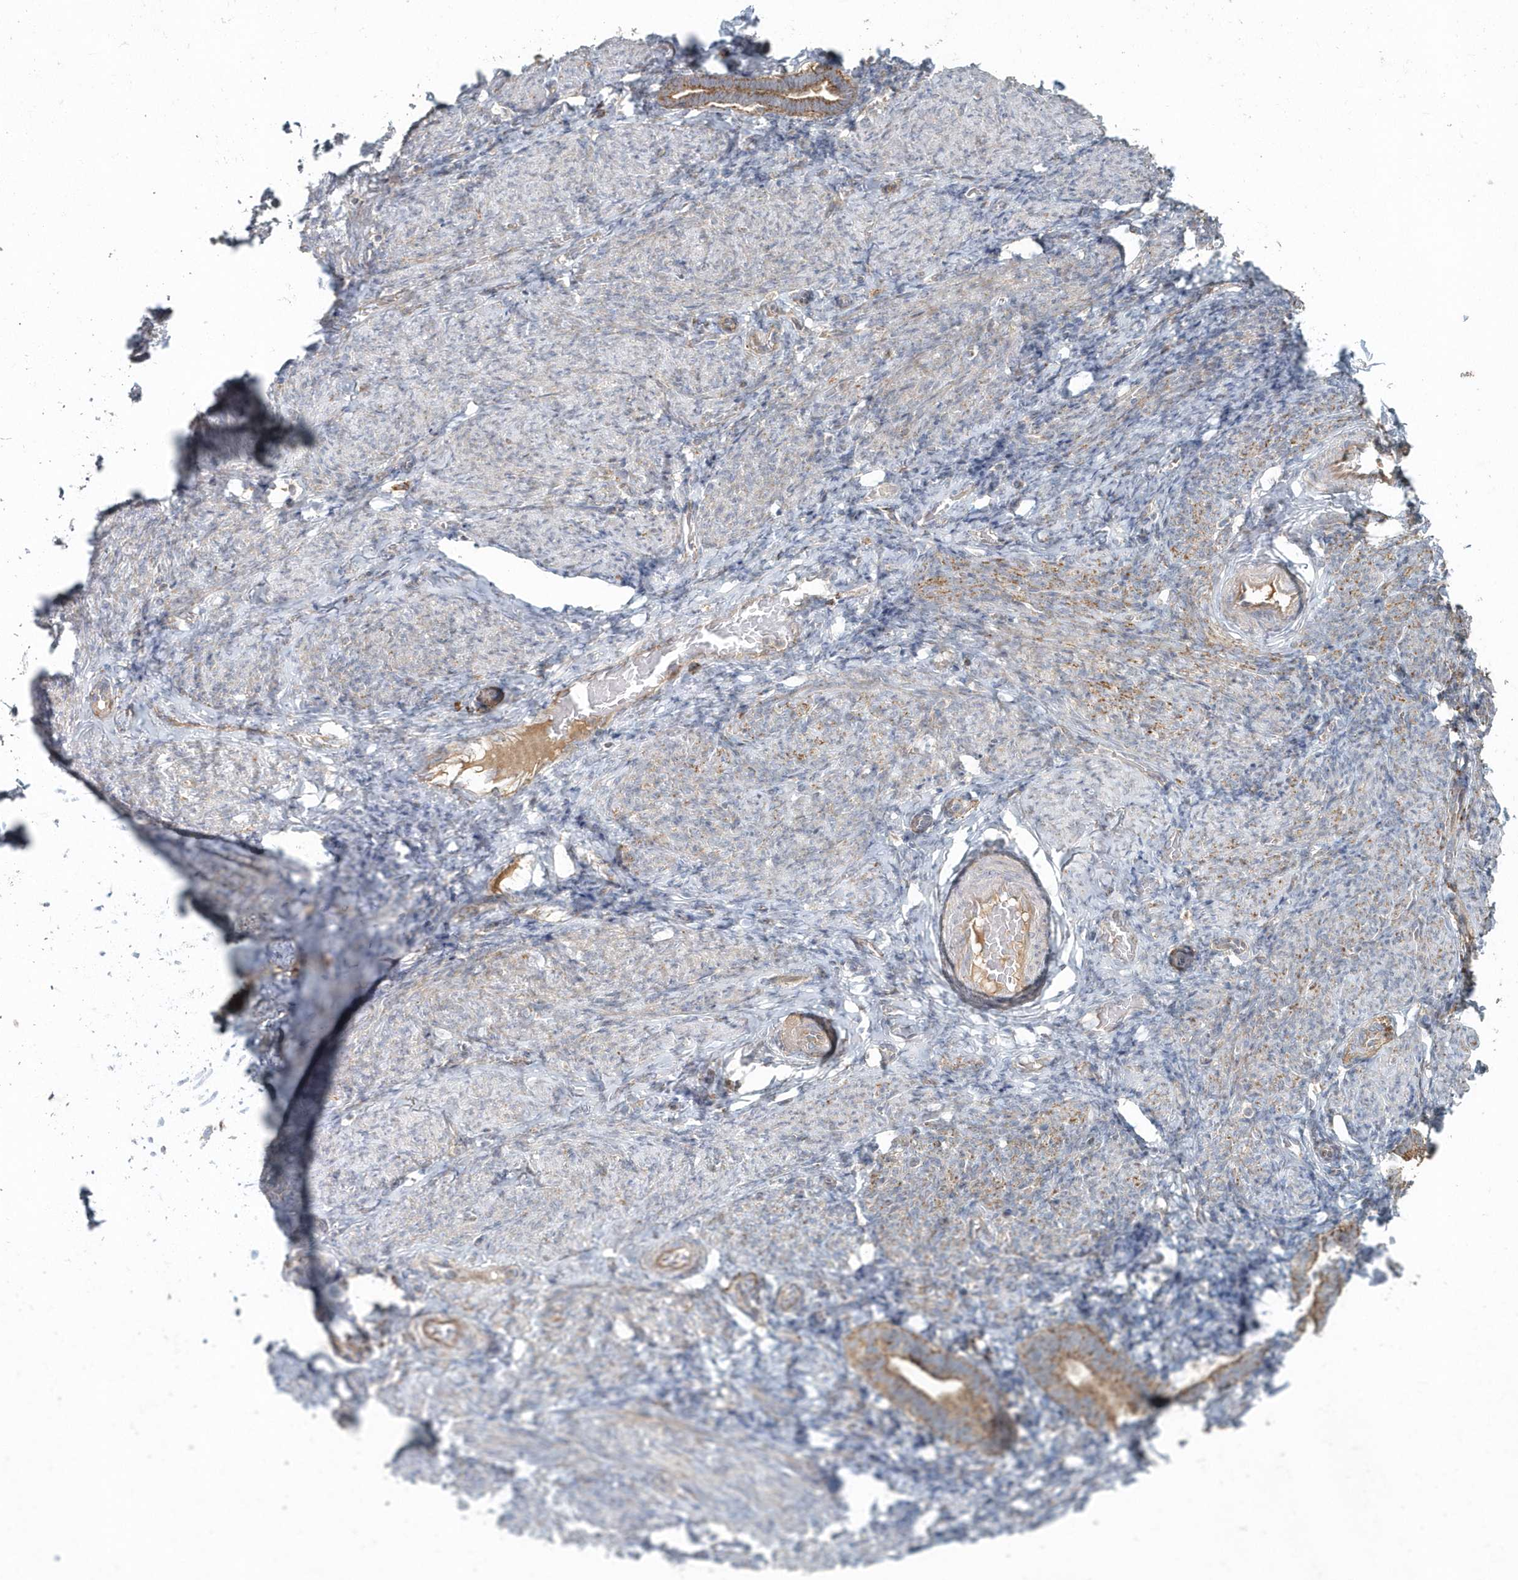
{"staining": {"intensity": "negative", "quantity": "none", "location": "none"}, "tissue": "endometrium", "cell_type": "Cells in endometrial stroma", "image_type": "normal", "snomed": [{"axis": "morphology", "description": "Normal tissue, NOS"}, {"axis": "topography", "description": "Endometrium"}], "caption": "DAB (3,3'-diaminobenzidine) immunohistochemical staining of unremarkable human endometrium reveals no significant staining in cells in endometrial stroma.", "gene": "MMUT", "patient": {"sex": "female", "age": 51}}